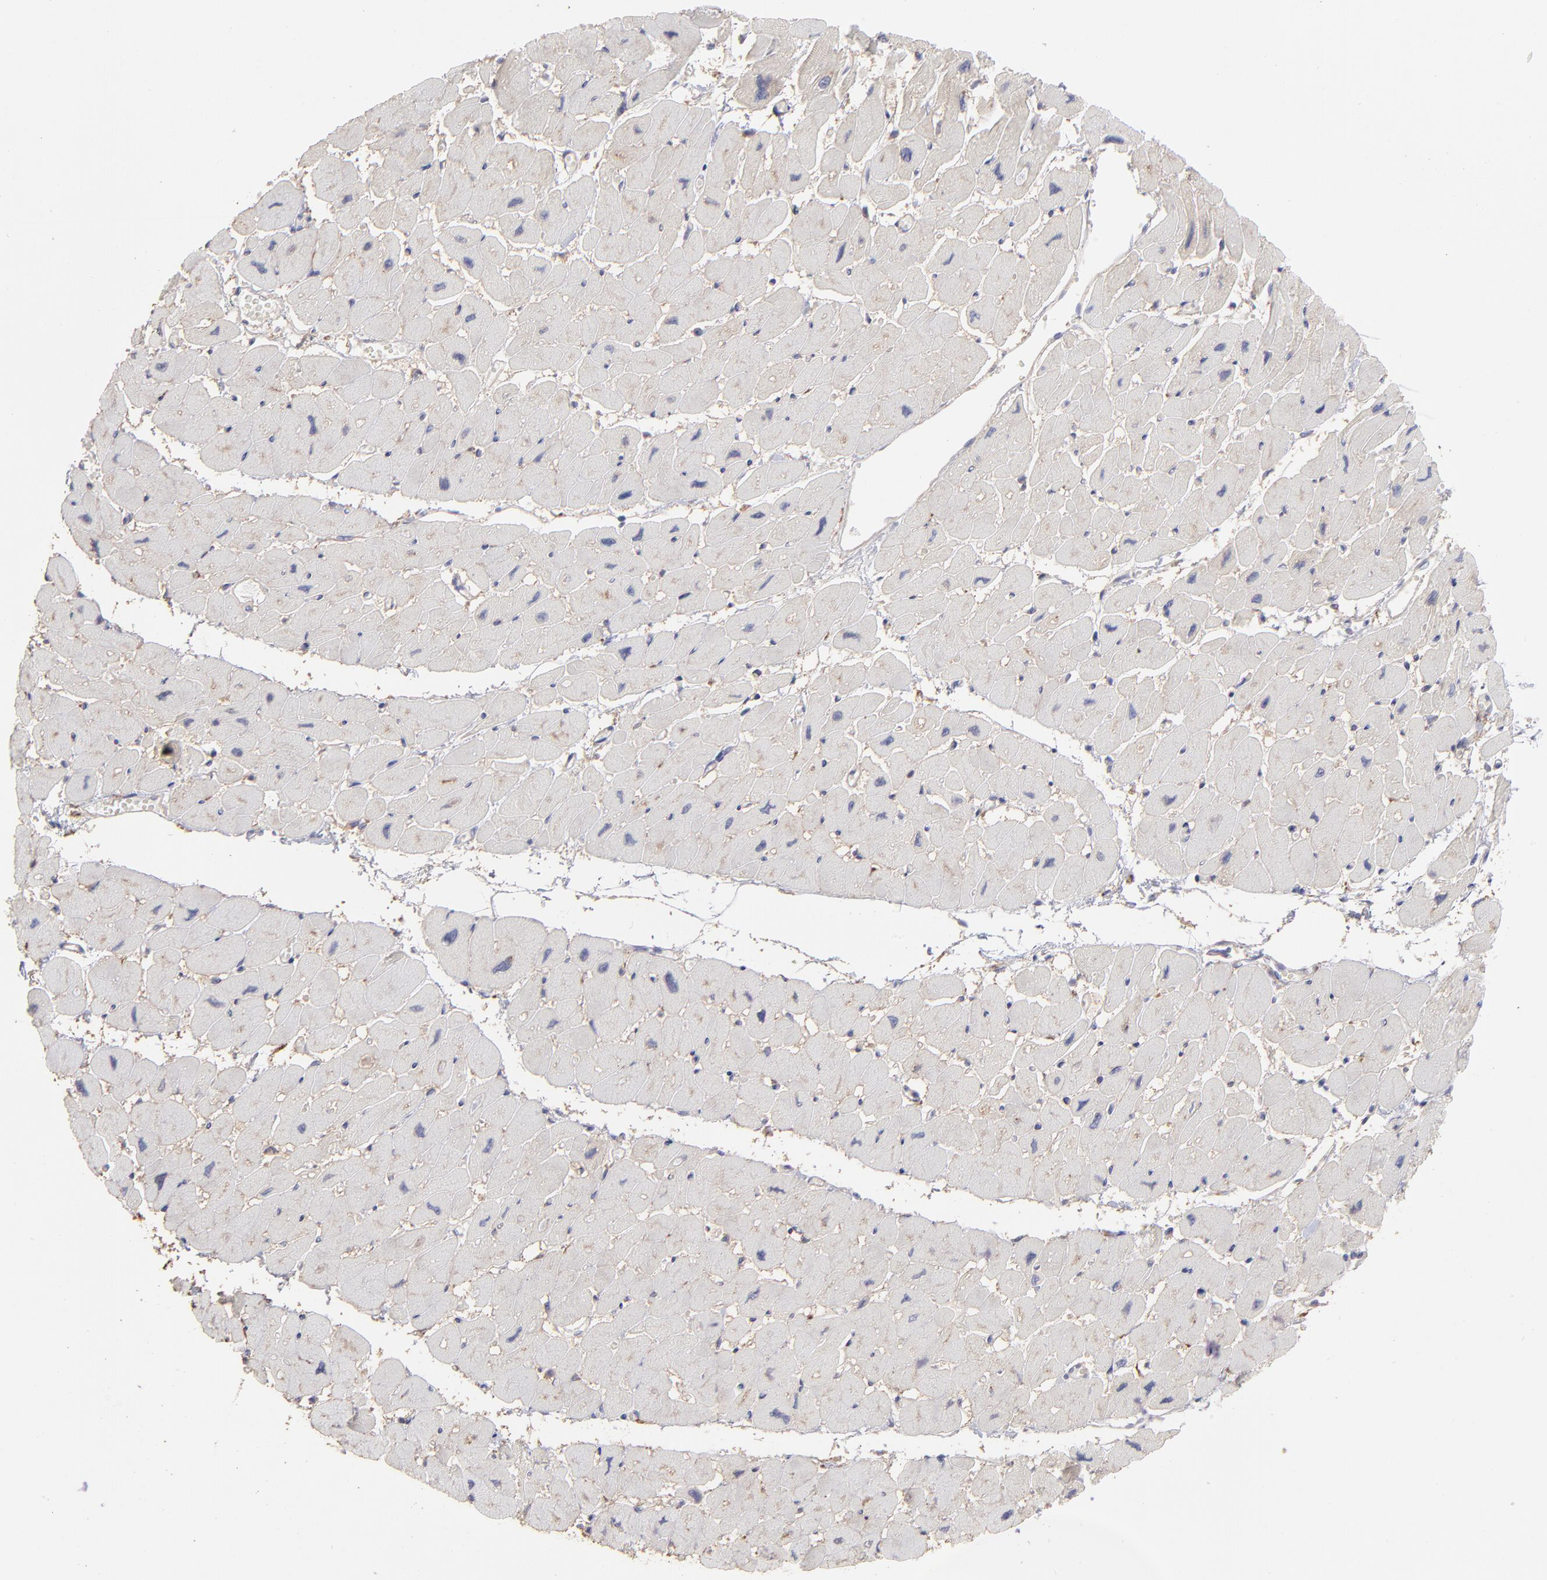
{"staining": {"intensity": "negative", "quantity": "none", "location": "none"}, "tissue": "heart muscle", "cell_type": "Cardiomyocytes", "image_type": "normal", "snomed": [{"axis": "morphology", "description": "Normal tissue, NOS"}, {"axis": "topography", "description": "Heart"}], "caption": "High power microscopy image of an immunohistochemistry image of unremarkable heart muscle, revealing no significant expression in cardiomyocytes.", "gene": "RPLP0", "patient": {"sex": "female", "age": 54}}